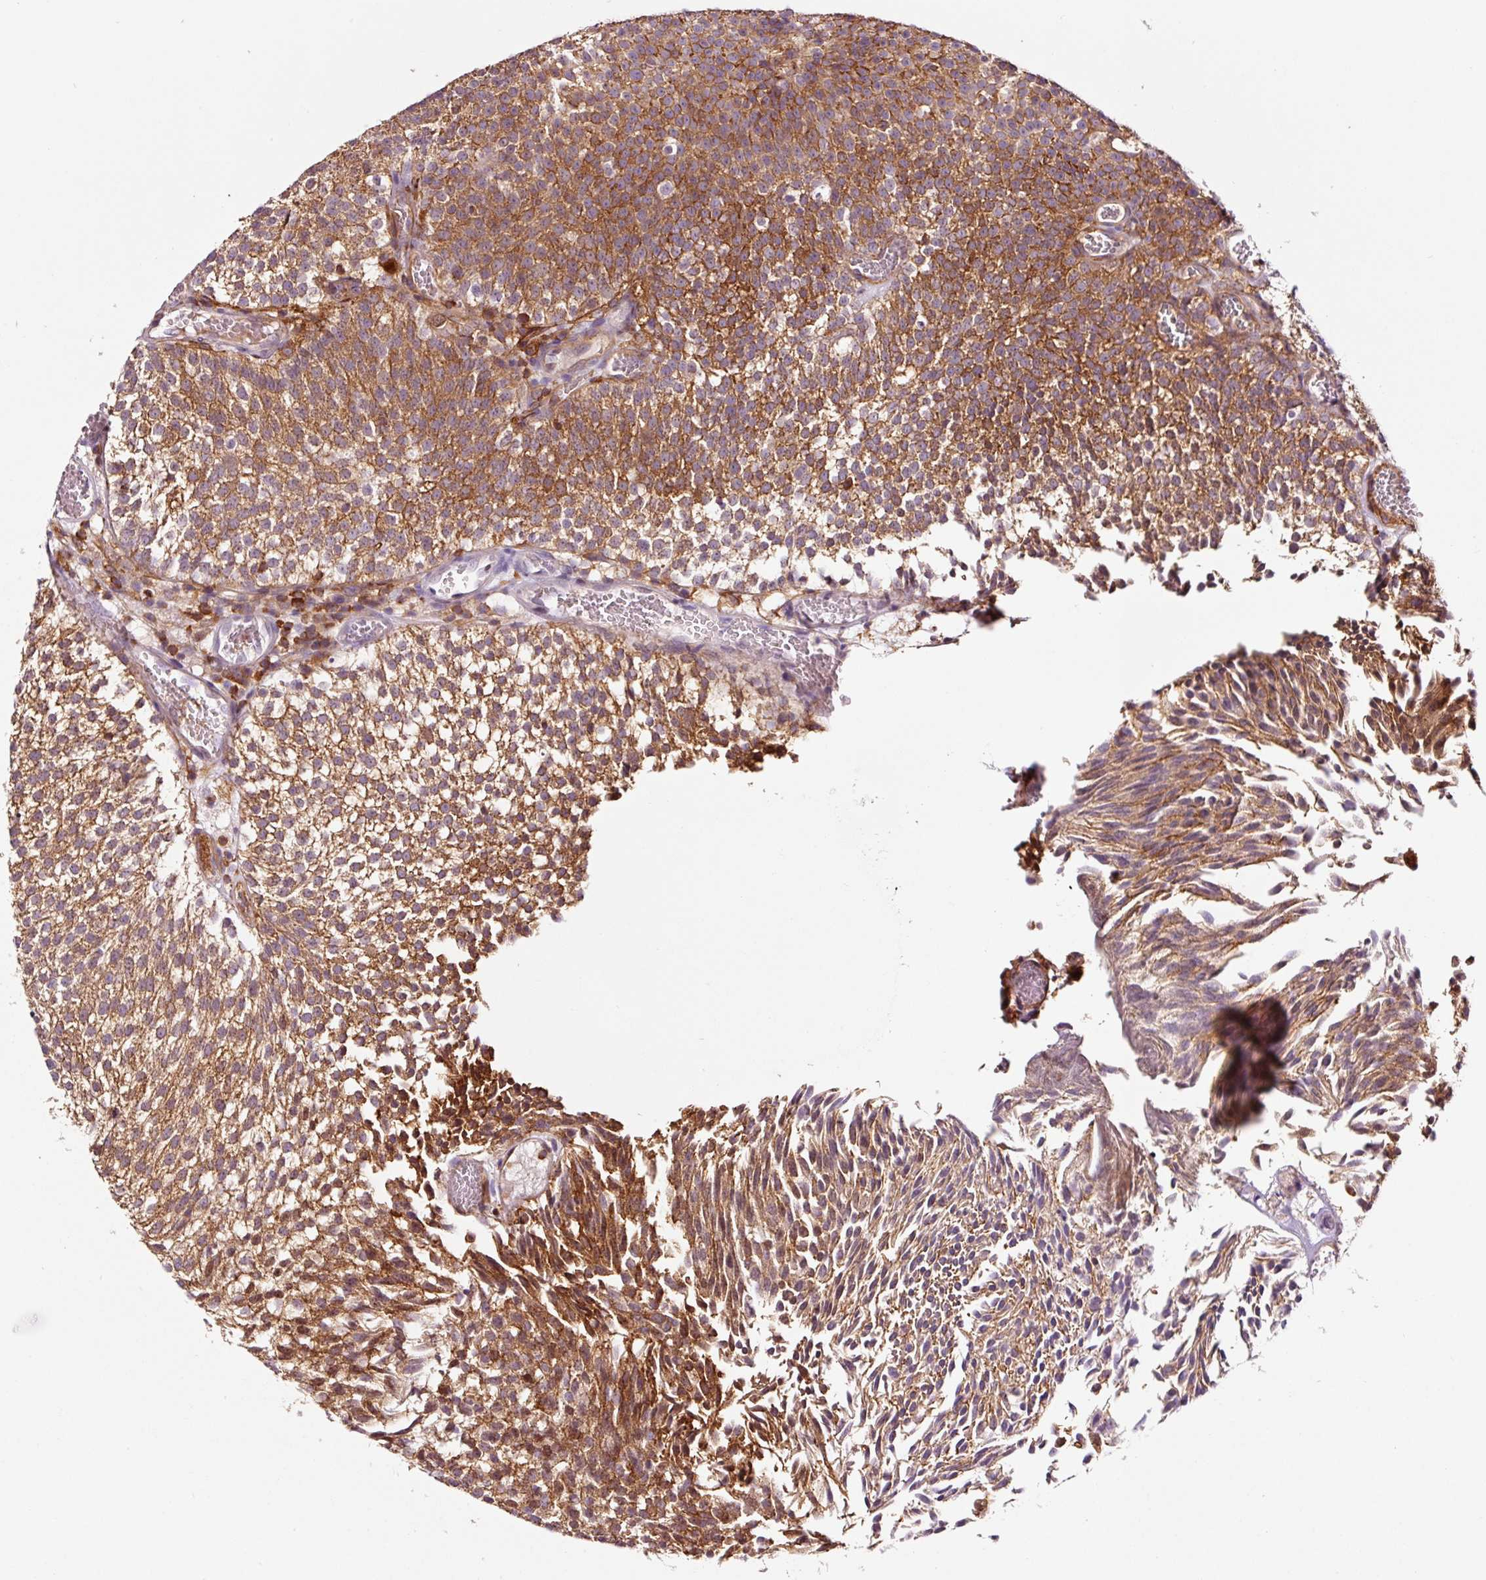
{"staining": {"intensity": "strong", "quantity": ">75%", "location": "cytoplasmic/membranous"}, "tissue": "urothelial cancer", "cell_type": "Tumor cells", "image_type": "cancer", "snomed": [{"axis": "morphology", "description": "Urothelial carcinoma, Low grade"}, {"axis": "topography", "description": "Urinary bladder"}], "caption": "Immunohistochemistry micrograph of human urothelial cancer stained for a protein (brown), which reveals high levels of strong cytoplasmic/membranous positivity in about >75% of tumor cells.", "gene": "ADD3", "patient": {"sex": "female", "age": 79}}